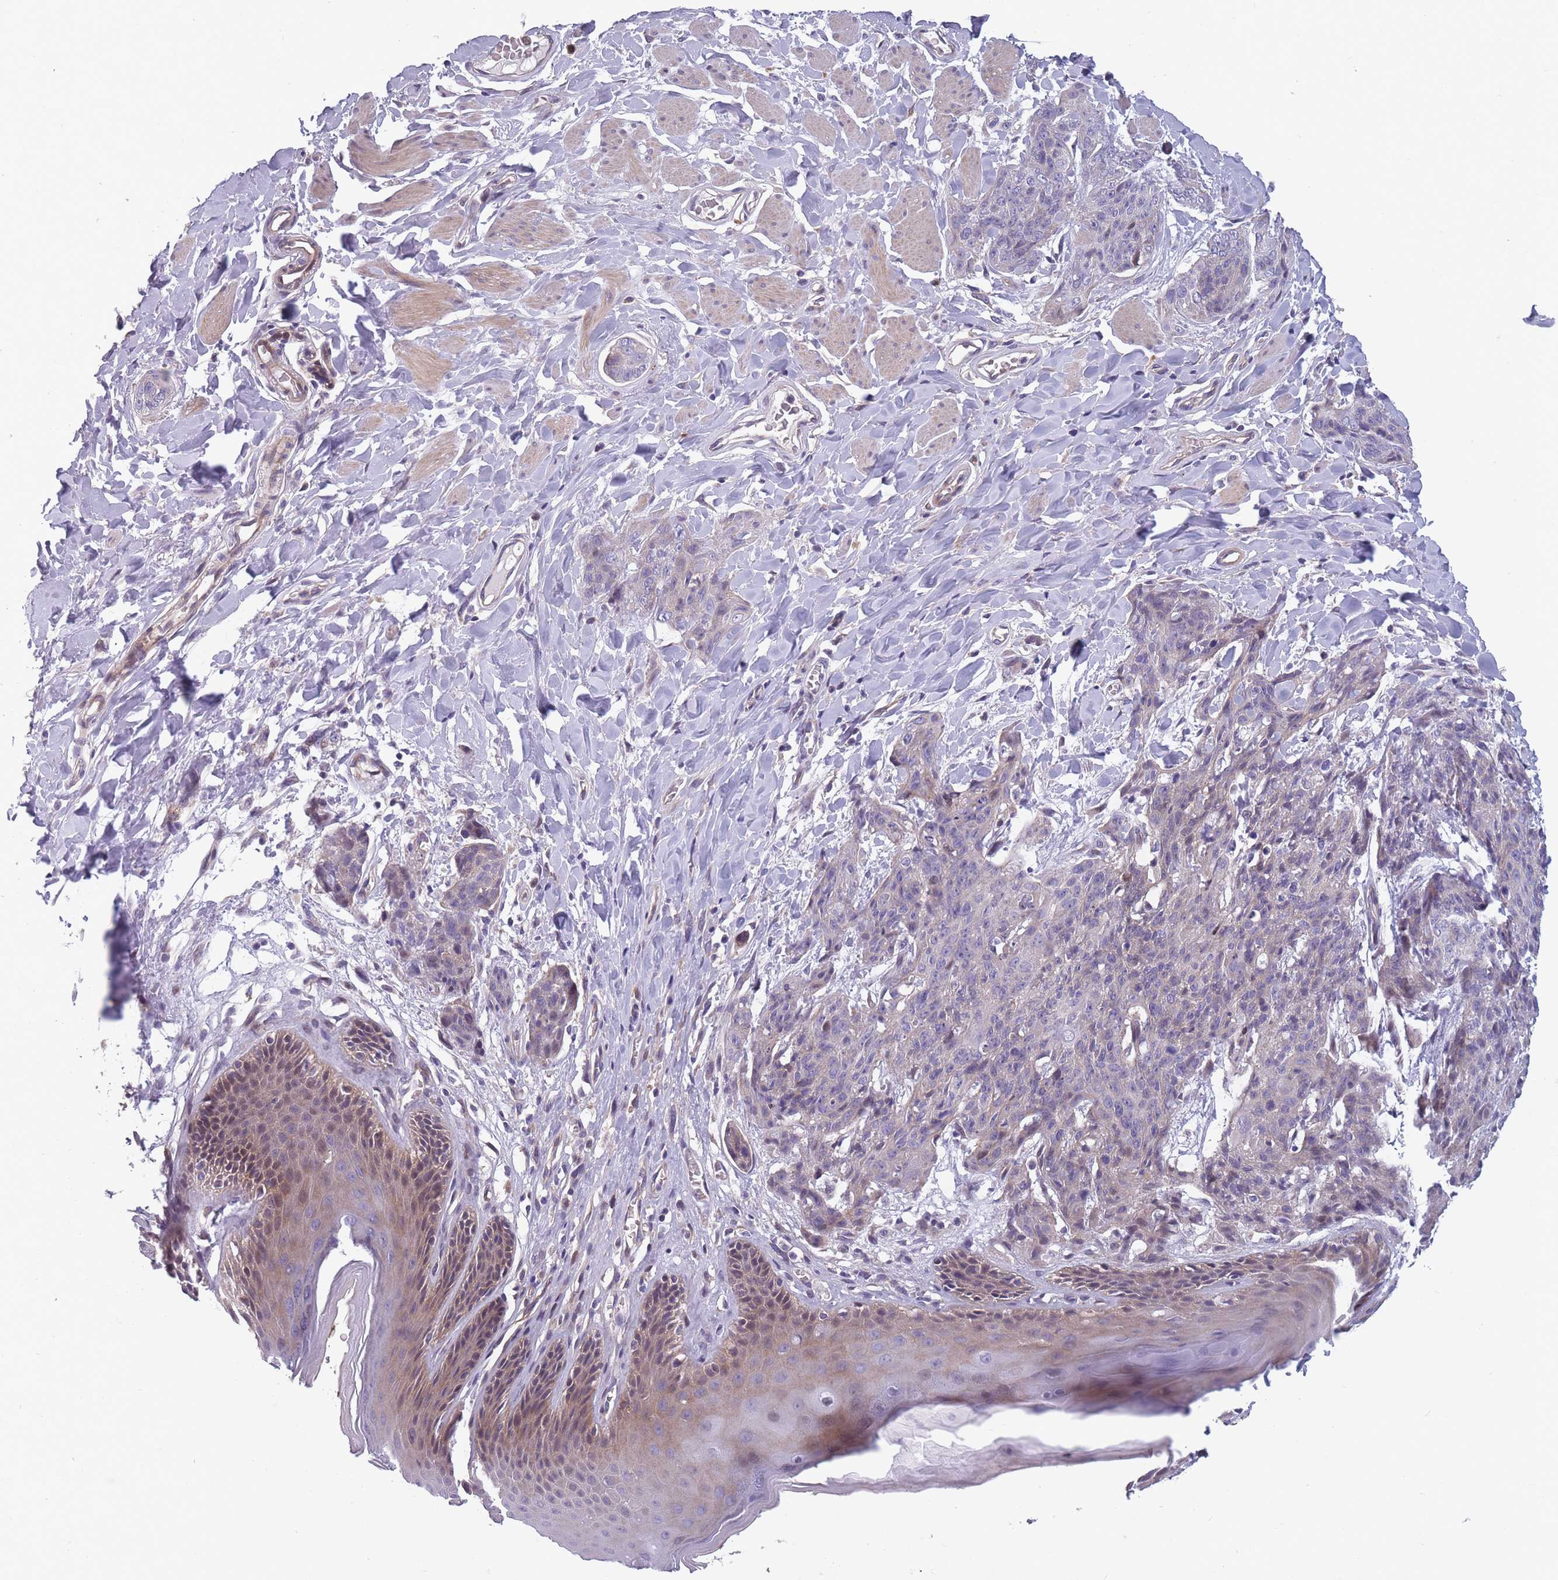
{"staining": {"intensity": "negative", "quantity": "none", "location": "none"}, "tissue": "skin cancer", "cell_type": "Tumor cells", "image_type": "cancer", "snomed": [{"axis": "morphology", "description": "Squamous cell carcinoma, NOS"}, {"axis": "topography", "description": "Skin"}, {"axis": "topography", "description": "Vulva"}], "caption": "Tumor cells are negative for protein expression in human skin cancer.", "gene": "FAM83F", "patient": {"sex": "female", "age": 85}}